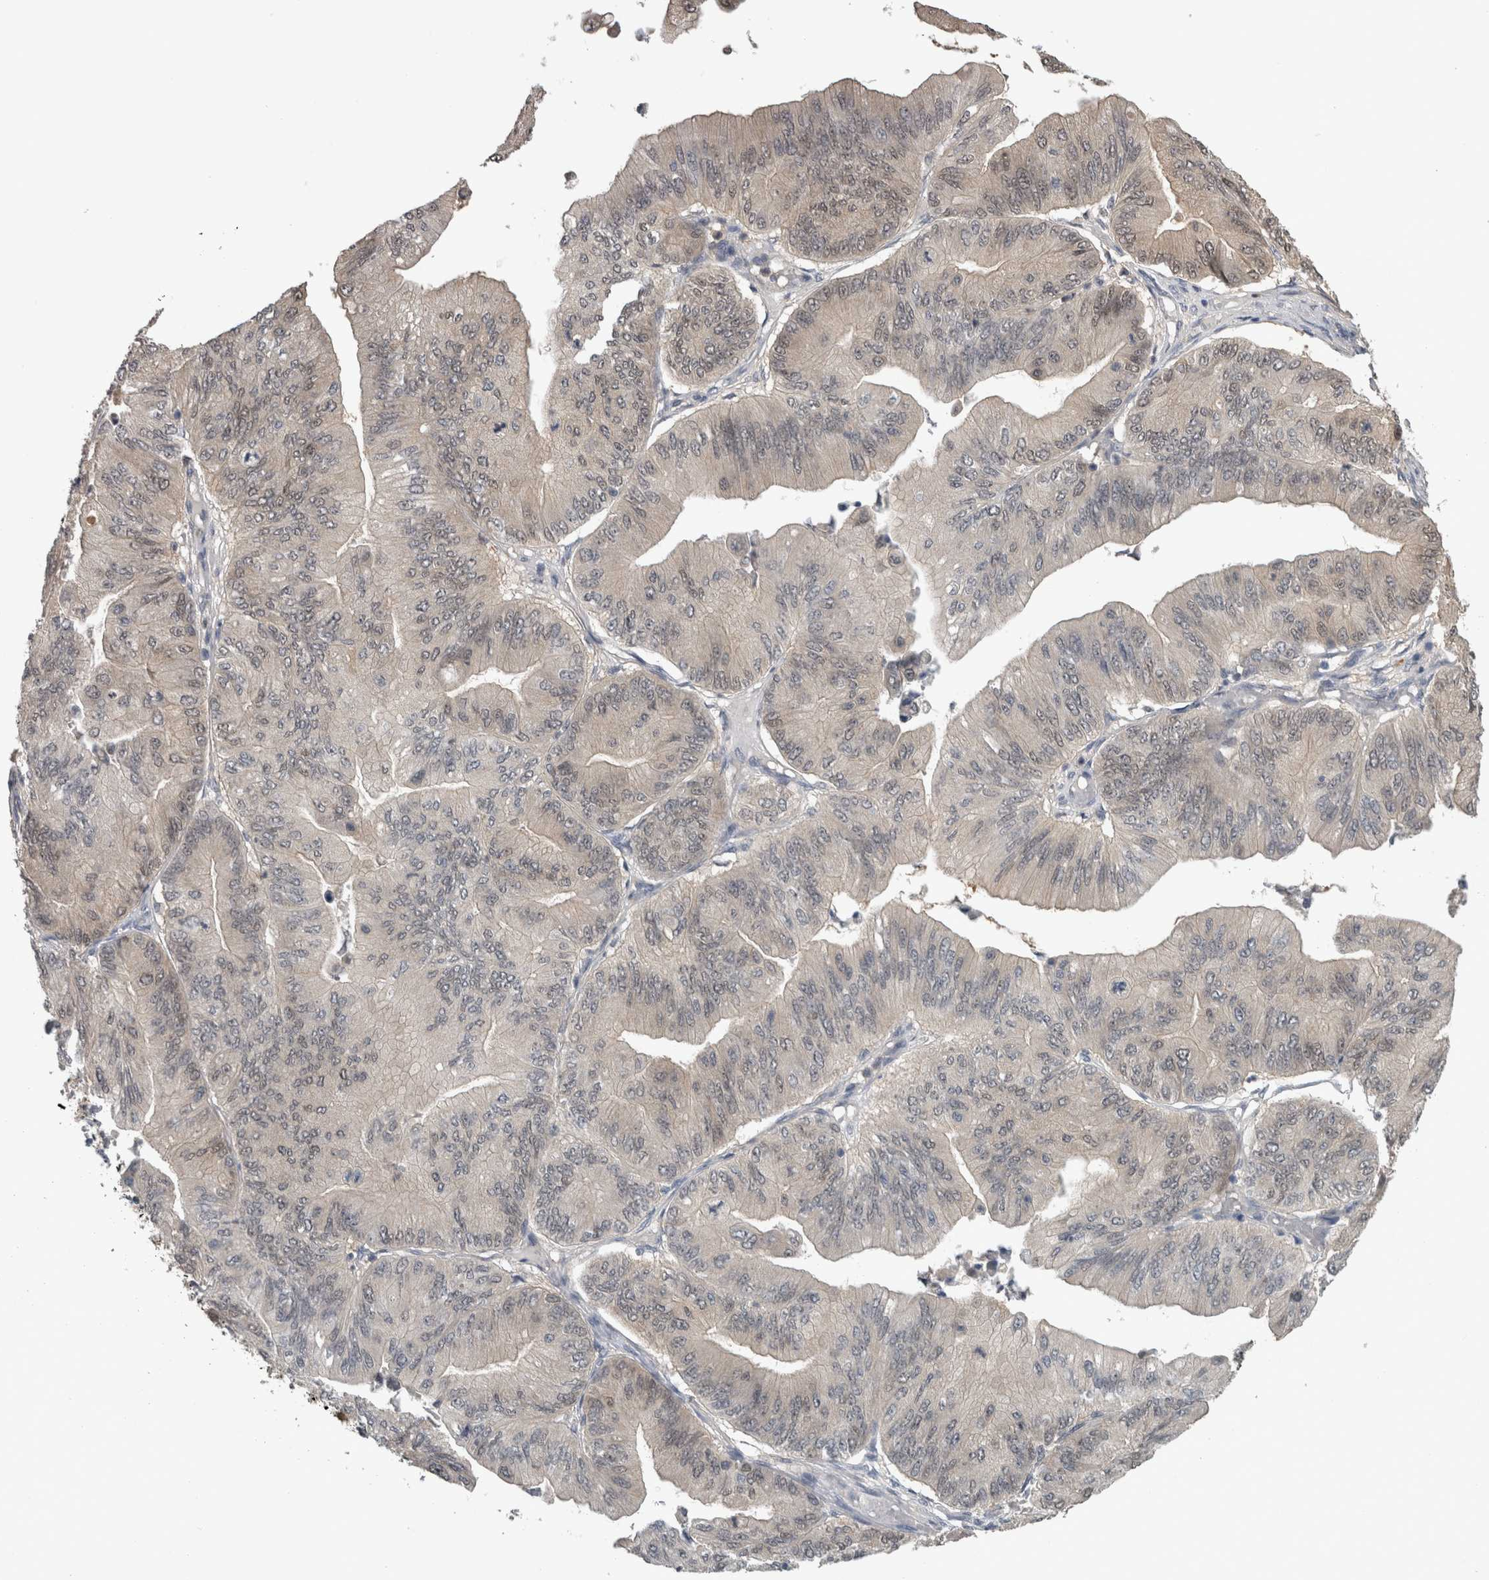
{"staining": {"intensity": "moderate", "quantity": "<25%", "location": "cytoplasmic/membranous,nuclear"}, "tissue": "ovarian cancer", "cell_type": "Tumor cells", "image_type": "cancer", "snomed": [{"axis": "morphology", "description": "Cystadenocarcinoma, mucinous, NOS"}, {"axis": "topography", "description": "Ovary"}], "caption": "Immunohistochemistry (DAB (3,3'-diaminobenzidine)) staining of human ovarian cancer demonstrates moderate cytoplasmic/membranous and nuclear protein expression in about <25% of tumor cells. (Stains: DAB (3,3'-diaminobenzidine) in brown, nuclei in blue, Microscopy: brightfield microscopy at high magnification).", "gene": "NAPRT", "patient": {"sex": "female", "age": 61}}